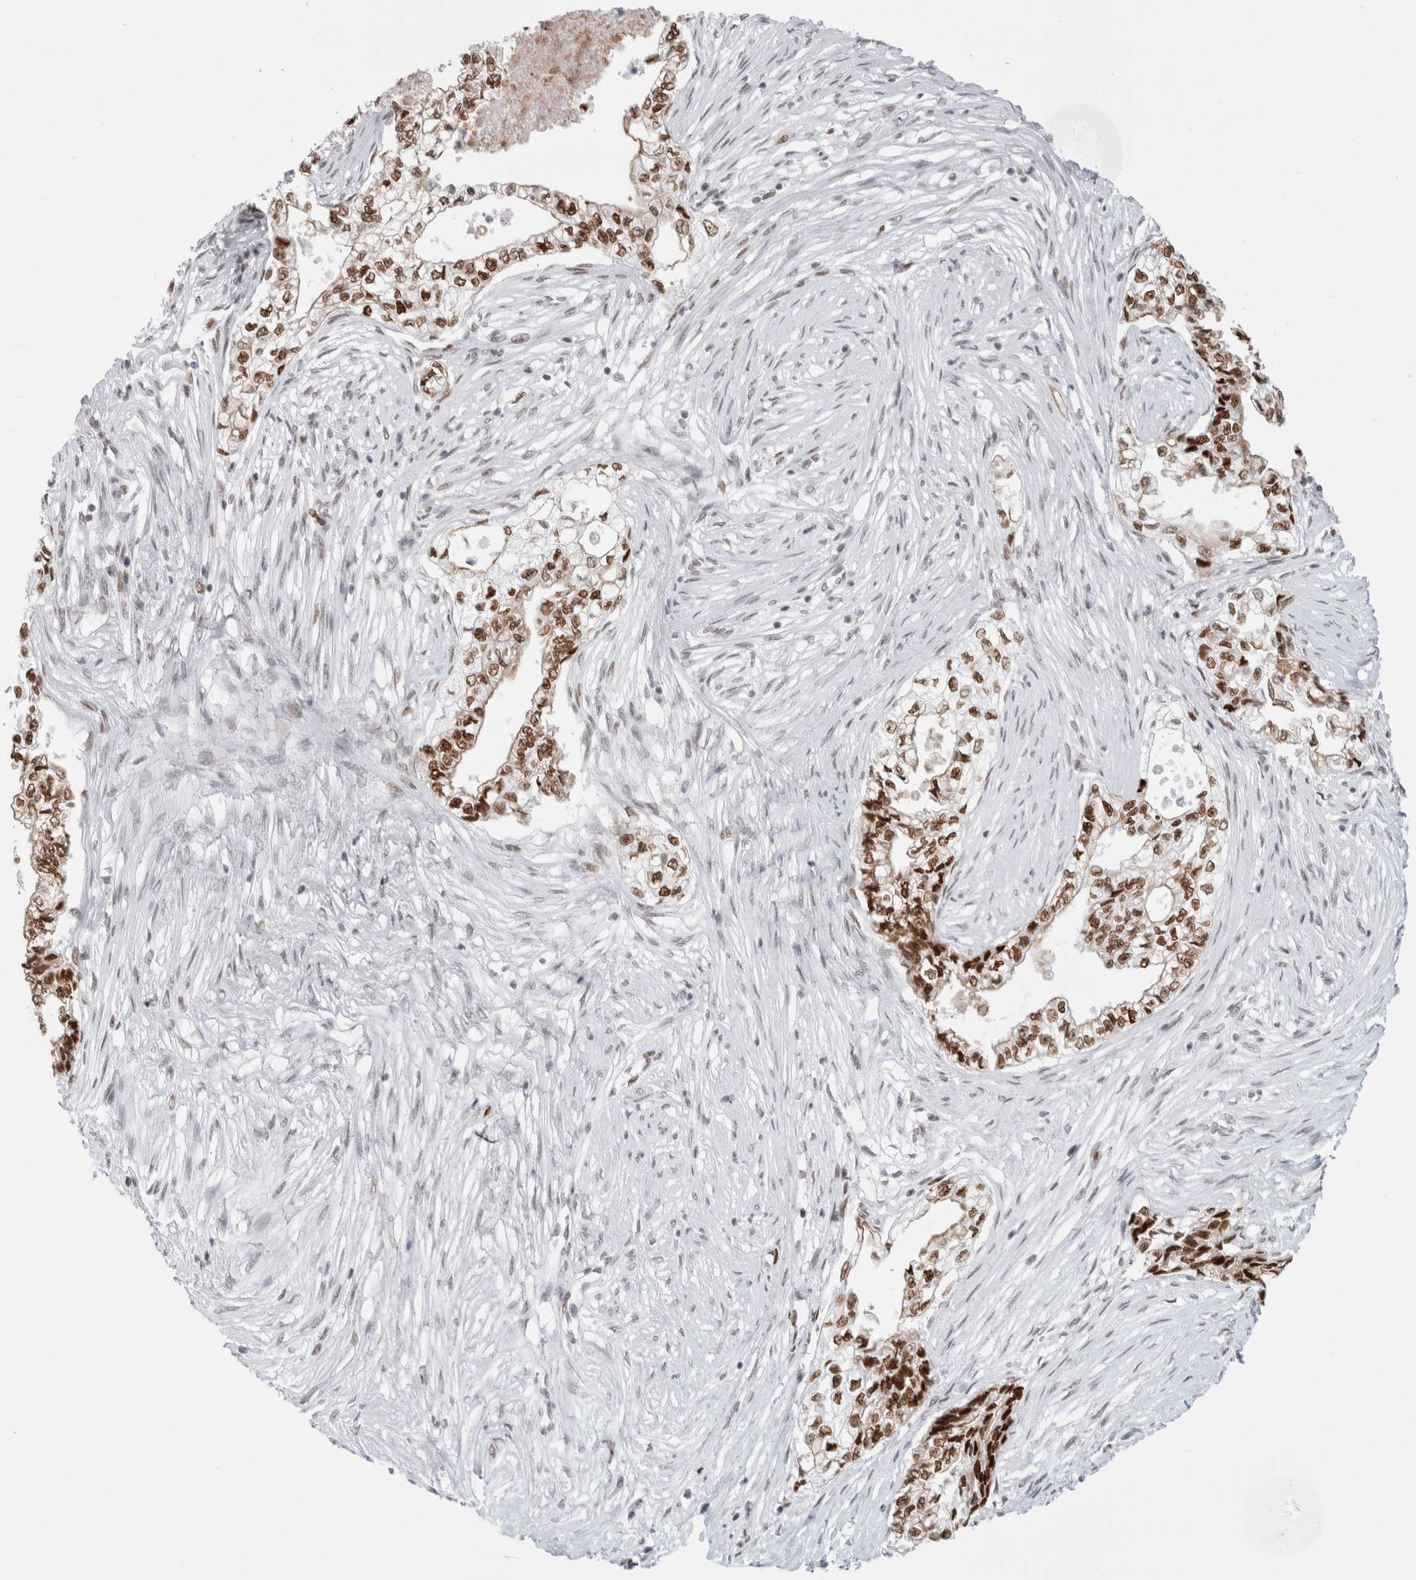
{"staining": {"intensity": "strong", "quantity": ">75%", "location": "nuclear"}, "tissue": "pancreatic cancer", "cell_type": "Tumor cells", "image_type": "cancer", "snomed": [{"axis": "morphology", "description": "Adenocarcinoma, NOS"}, {"axis": "topography", "description": "Pancreas"}], "caption": "Adenocarcinoma (pancreatic) stained with a brown dye demonstrates strong nuclear positive expression in about >75% of tumor cells.", "gene": "SMARCC1", "patient": {"sex": "male", "age": 72}}